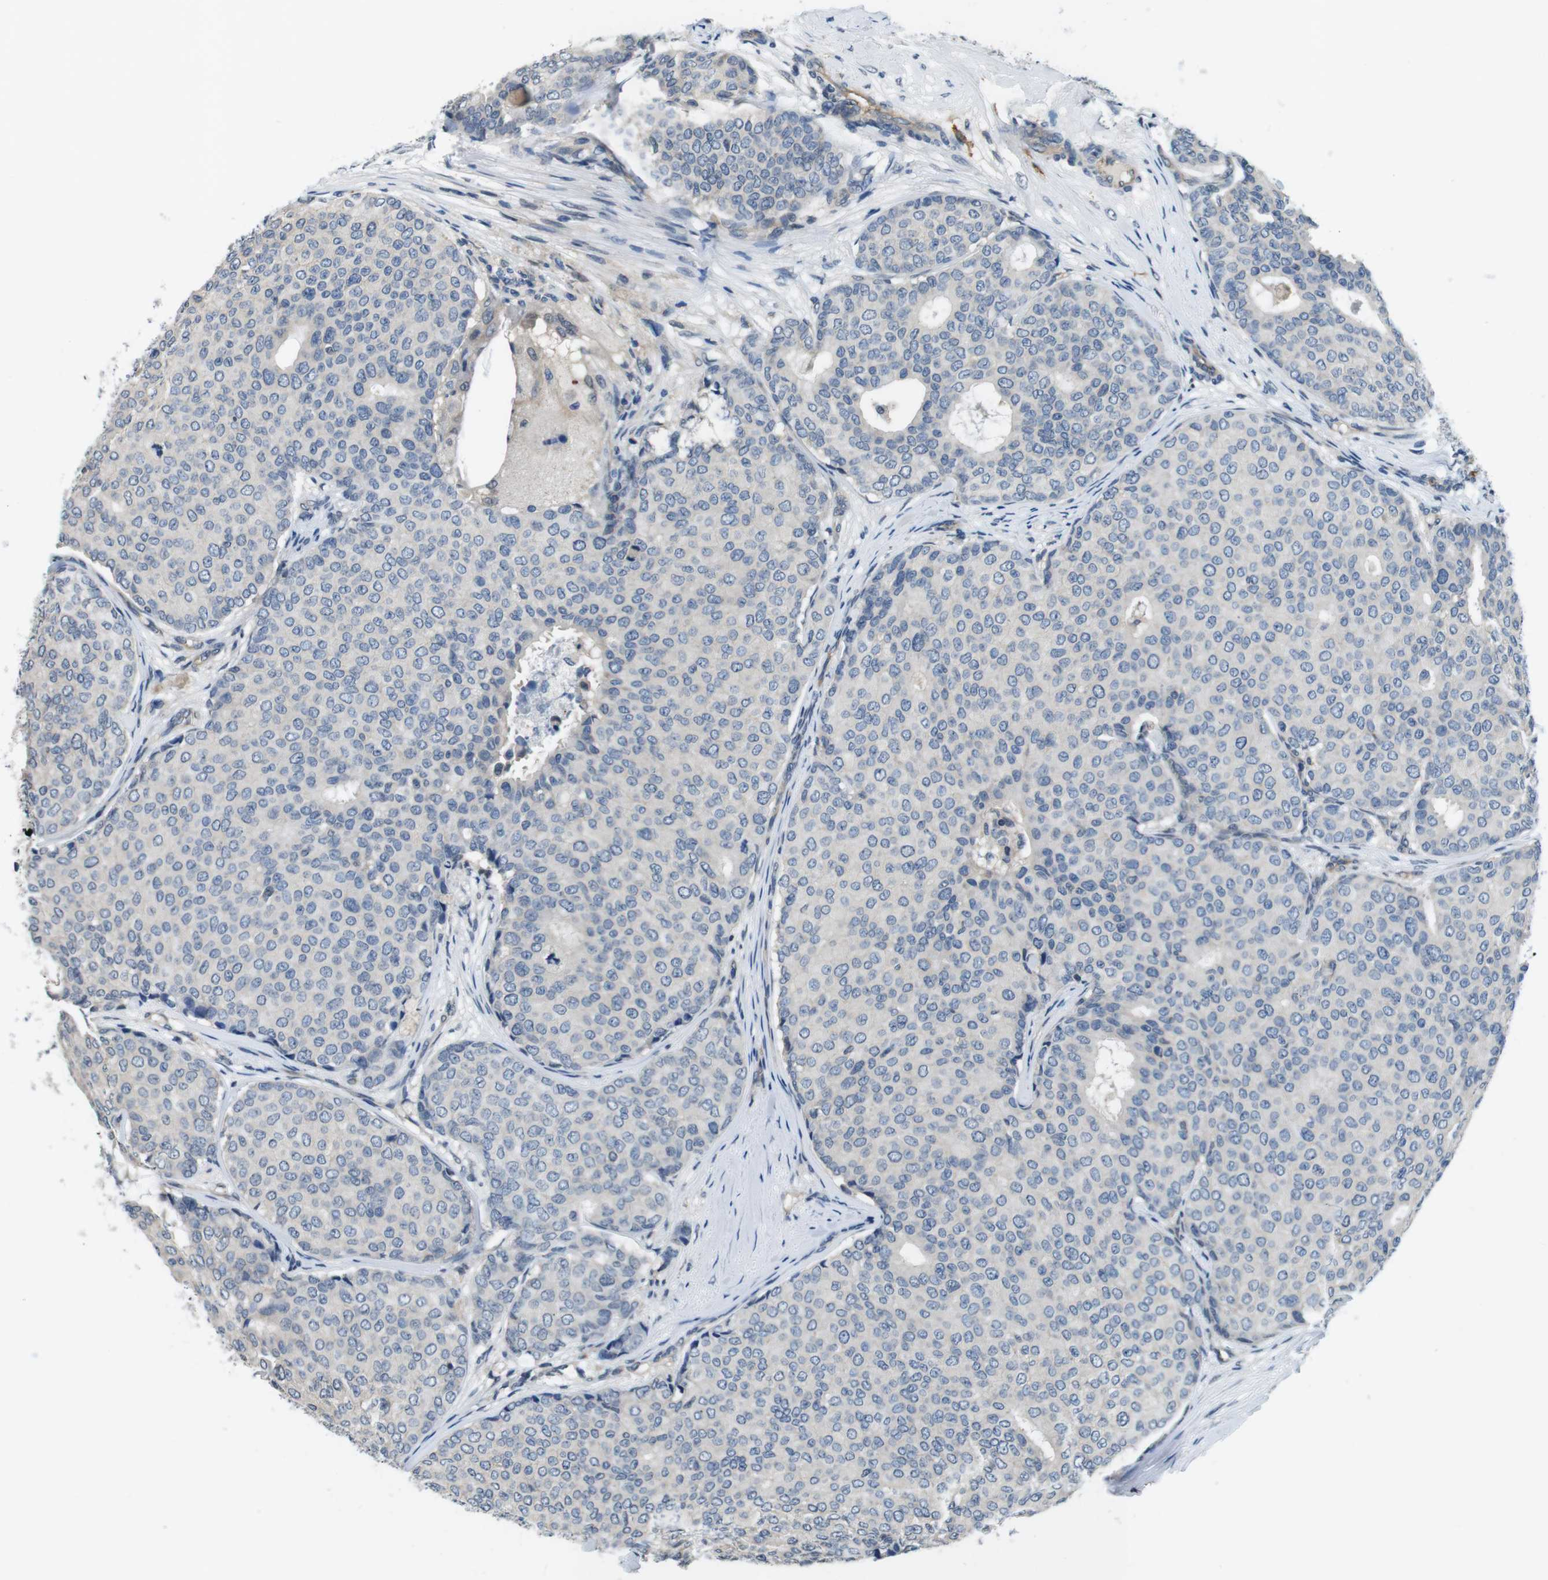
{"staining": {"intensity": "negative", "quantity": "none", "location": "none"}, "tissue": "breast cancer", "cell_type": "Tumor cells", "image_type": "cancer", "snomed": [{"axis": "morphology", "description": "Duct carcinoma"}, {"axis": "topography", "description": "Breast"}], "caption": "The photomicrograph reveals no significant expression in tumor cells of breast invasive ductal carcinoma.", "gene": "CD163L1", "patient": {"sex": "female", "age": 75}}